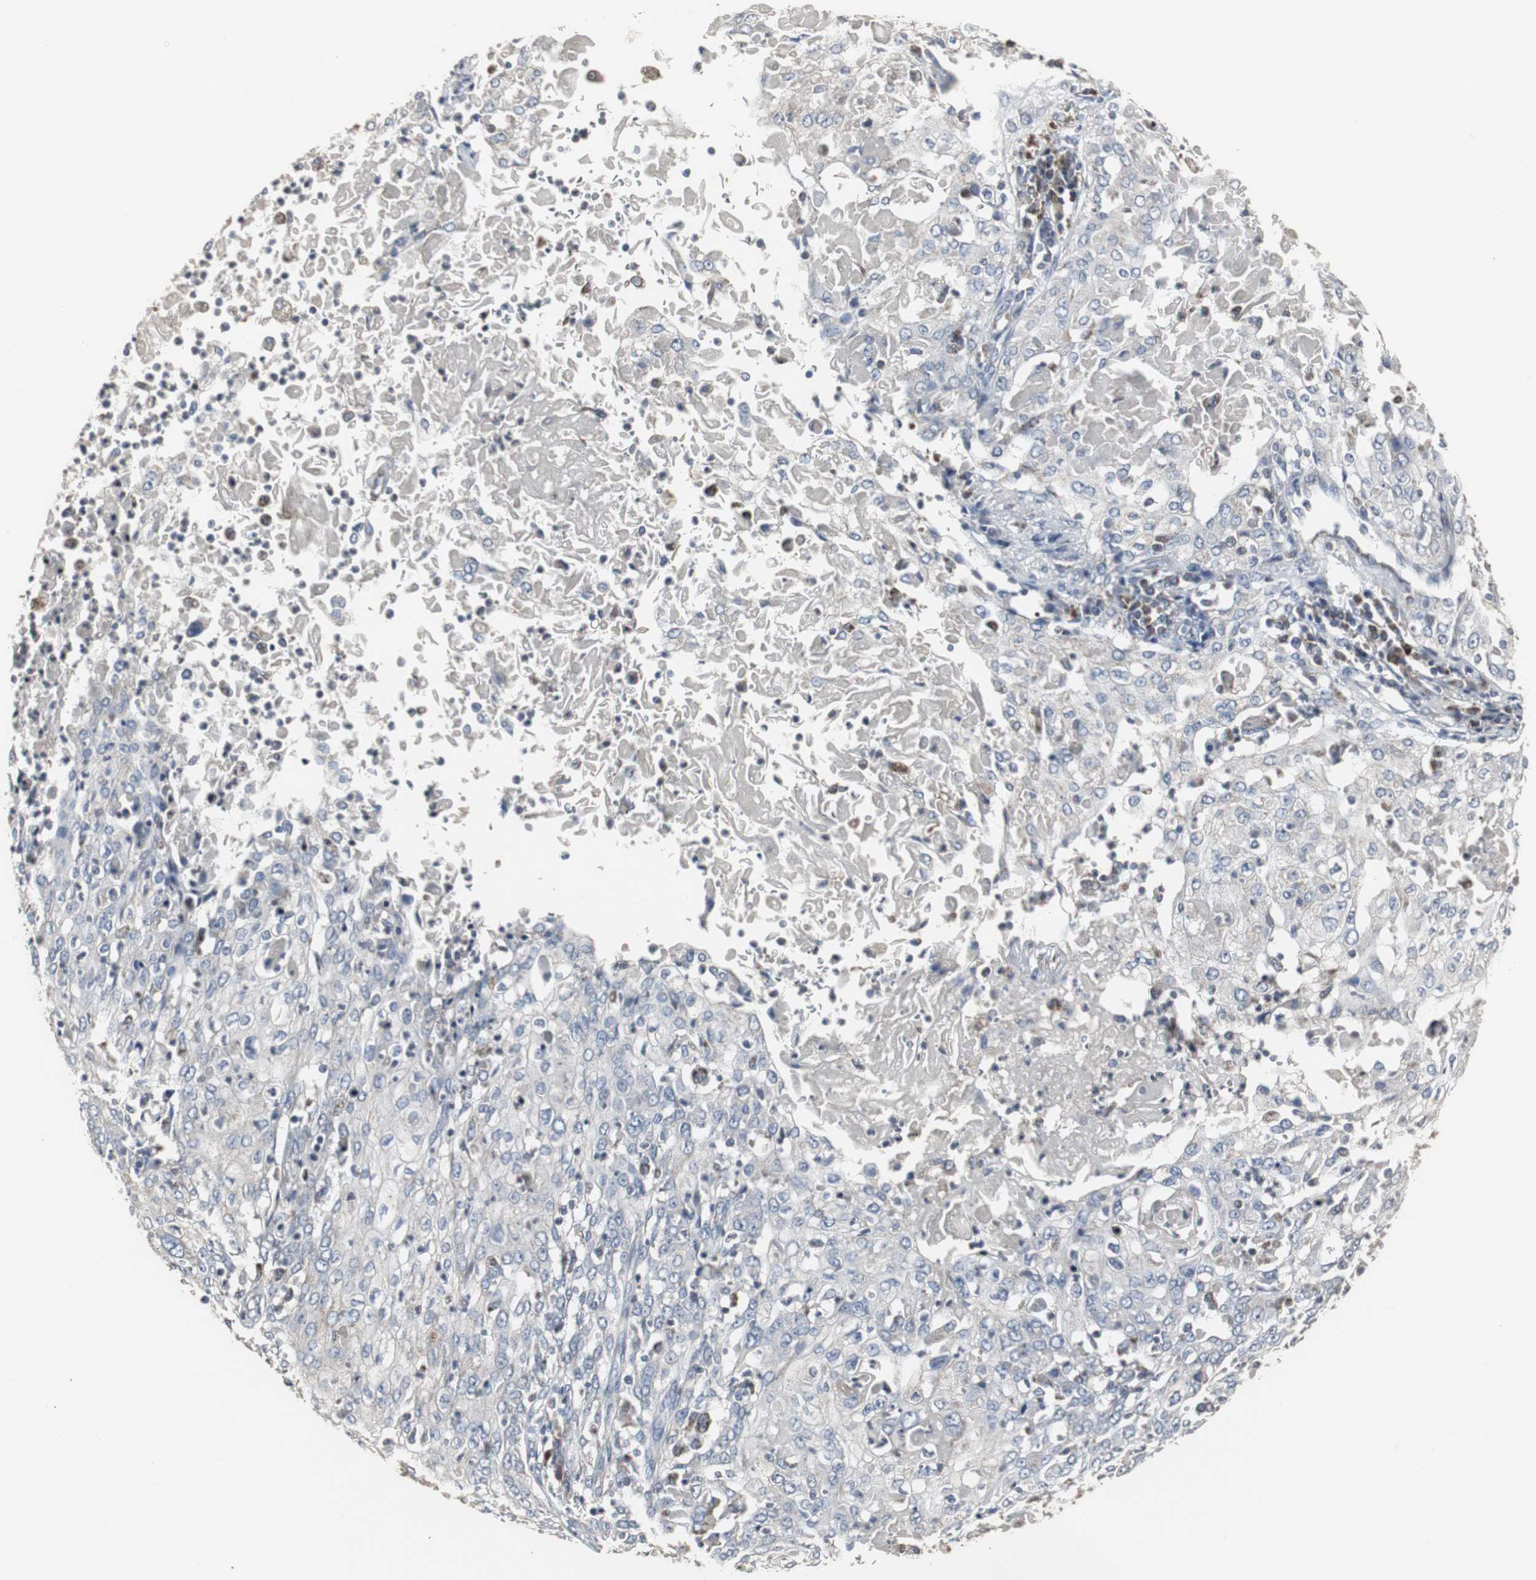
{"staining": {"intensity": "negative", "quantity": "none", "location": "none"}, "tissue": "cervical cancer", "cell_type": "Tumor cells", "image_type": "cancer", "snomed": [{"axis": "morphology", "description": "Squamous cell carcinoma, NOS"}, {"axis": "topography", "description": "Cervix"}], "caption": "The micrograph exhibits no significant positivity in tumor cells of cervical cancer (squamous cell carcinoma).", "gene": "ACAA1", "patient": {"sex": "female", "age": 39}}